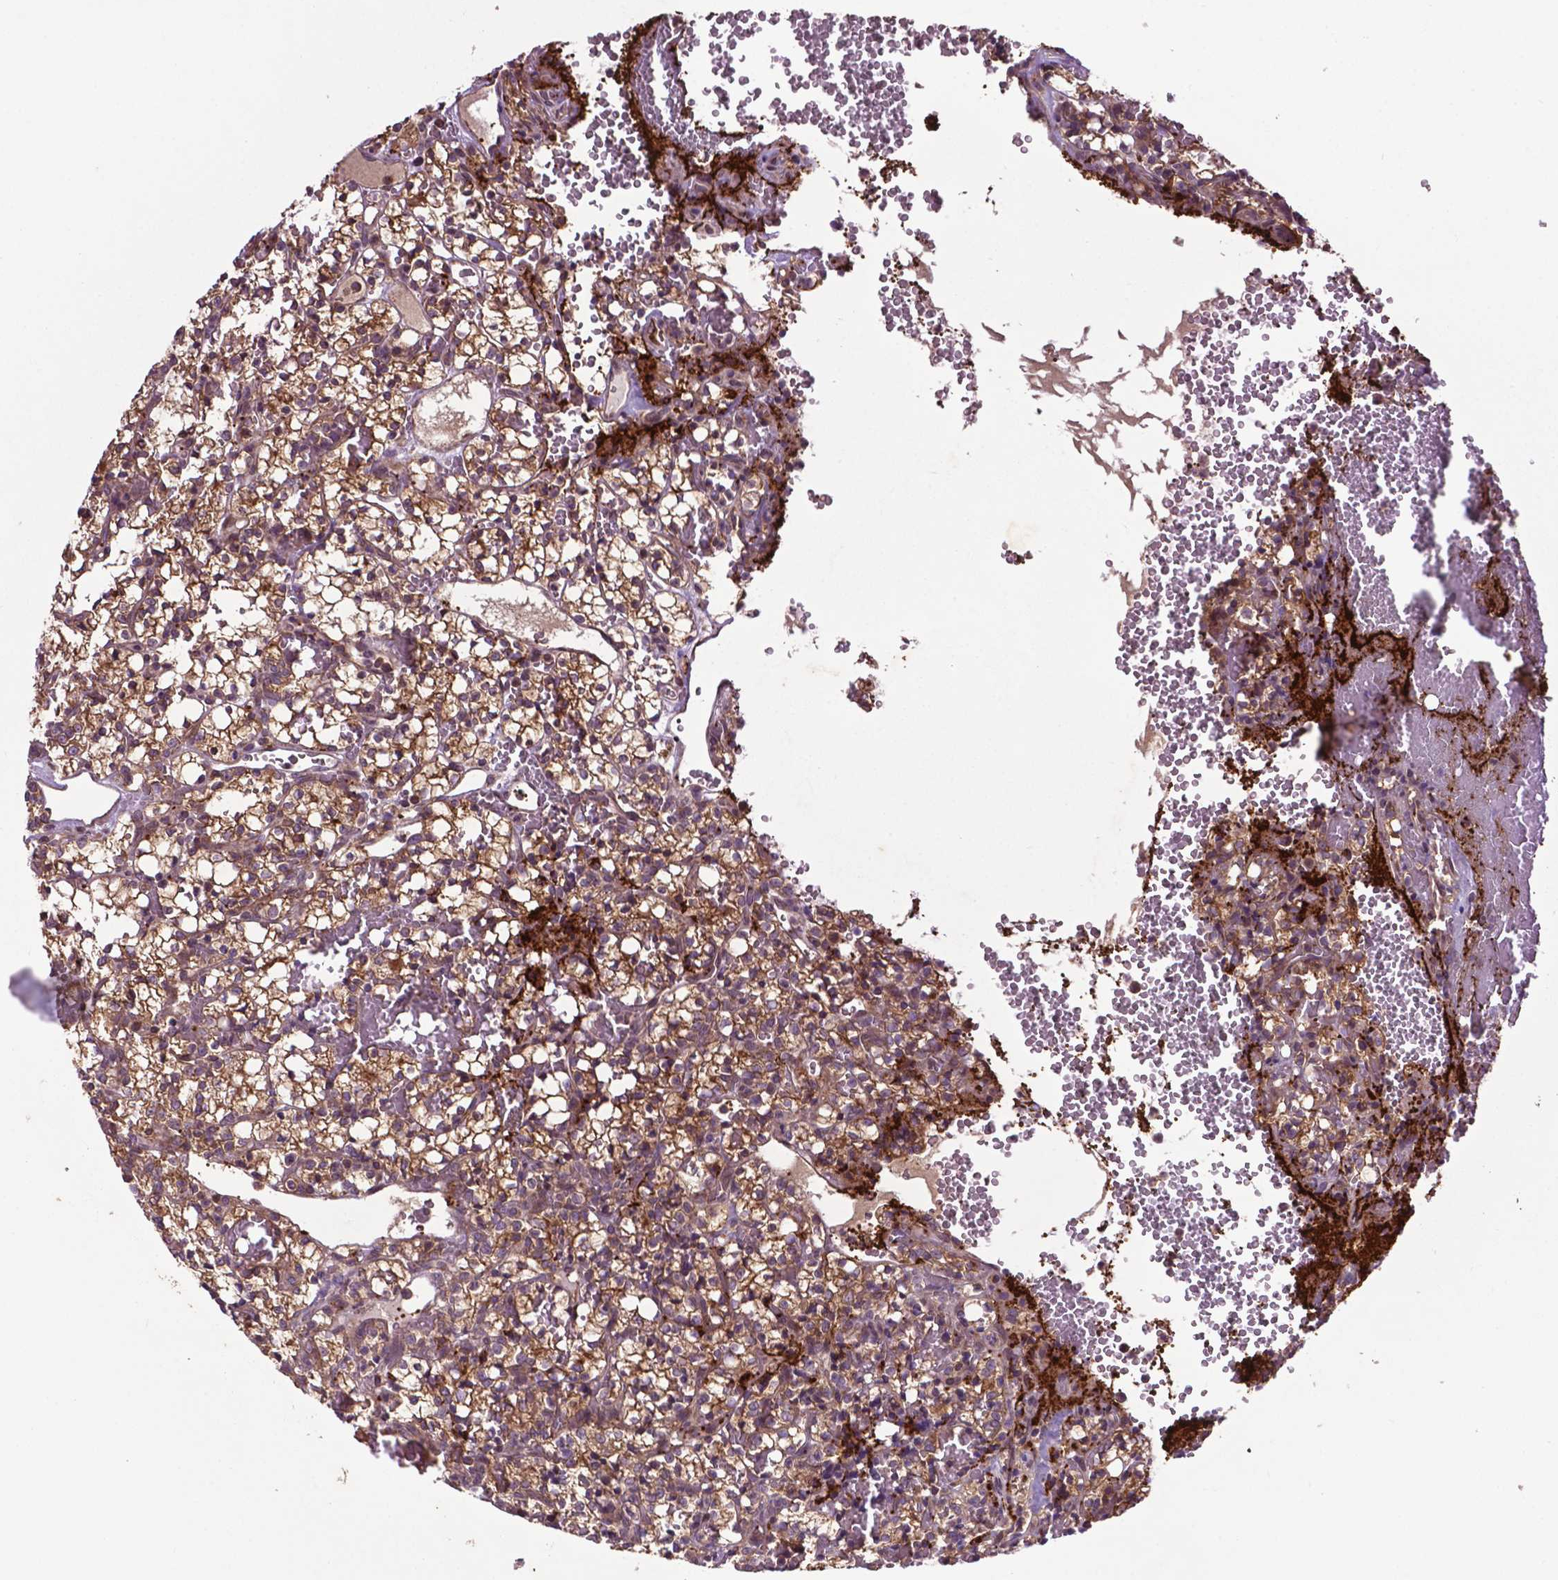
{"staining": {"intensity": "moderate", "quantity": ">75%", "location": "cytoplasmic/membranous"}, "tissue": "renal cancer", "cell_type": "Tumor cells", "image_type": "cancer", "snomed": [{"axis": "morphology", "description": "Adenocarcinoma, NOS"}, {"axis": "topography", "description": "Kidney"}], "caption": "A brown stain shows moderate cytoplasmic/membranous positivity of a protein in human renal cancer tumor cells. The protein of interest is stained brown, and the nuclei are stained in blue (DAB (3,3'-diaminobenzidine) IHC with brightfield microscopy, high magnification).", "gene": "SPNS2", "patient": {"sex": "female", "age": 69}}